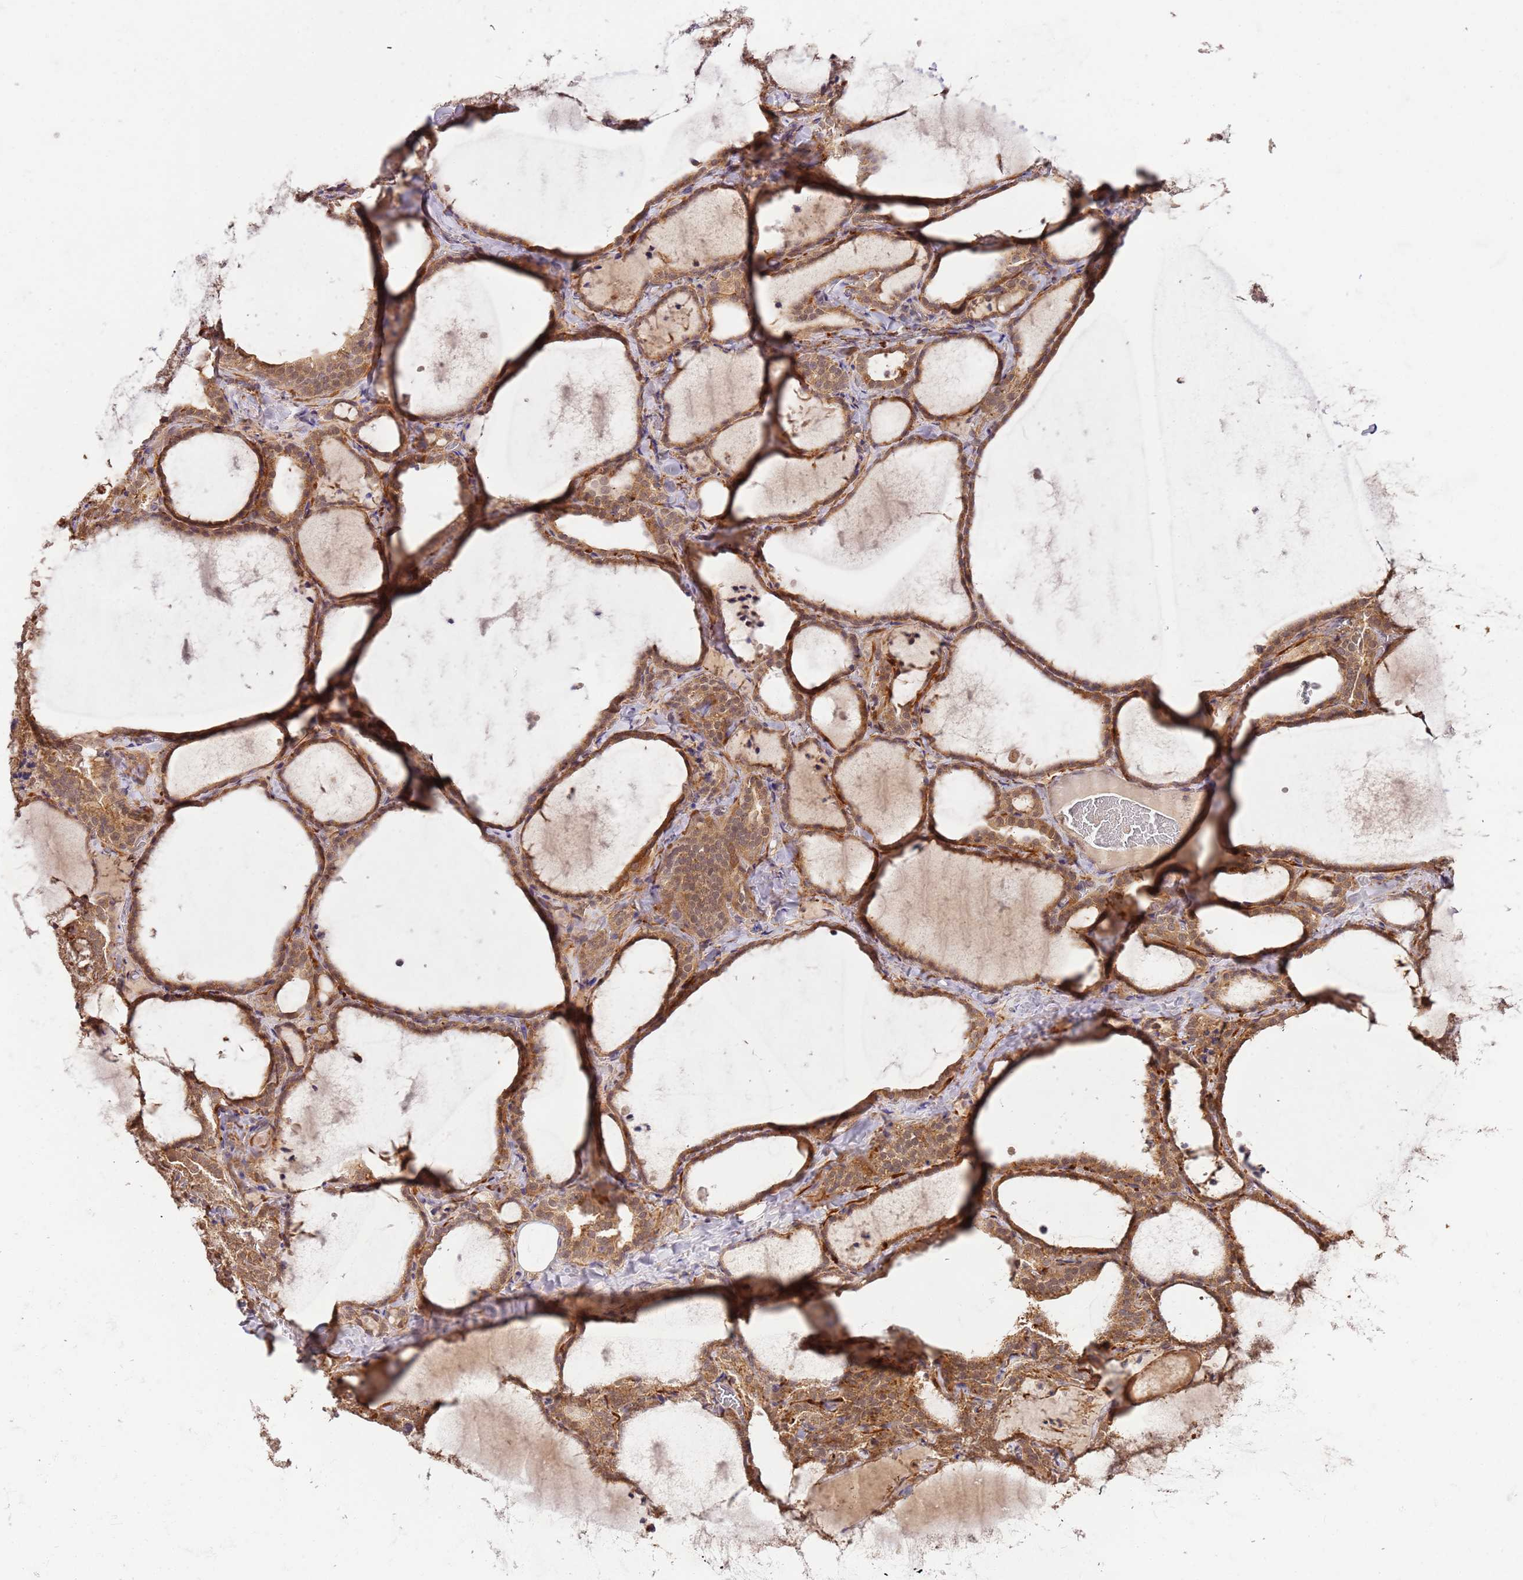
{"staining": {"intensity": "moderate", "quantity": ">75%", "location": "cytoplasmic/membranous,nuclear"}, "tissue": "thyroid gland", "cell_type": "Glandular cells", "image_type": "normal", "snomed": [{"axis": "morphology", "description": "Normal tissue, NOS"}, {"axis": "topography", "description": "Thyroid gland"}], "caption": "Moderate cytoplasmic/membranous,nuclear protein positivity is present in about >75% of glandular cells in thyroid gland. The staining is performed using DAB (3,3'-diaminobenzidine) brown chromogen to label protein expression. The nuclei are counter-stained blue using hematoxylin.", "gene": "UBE3A", "patient": {"sex": "female", "age": 22}}